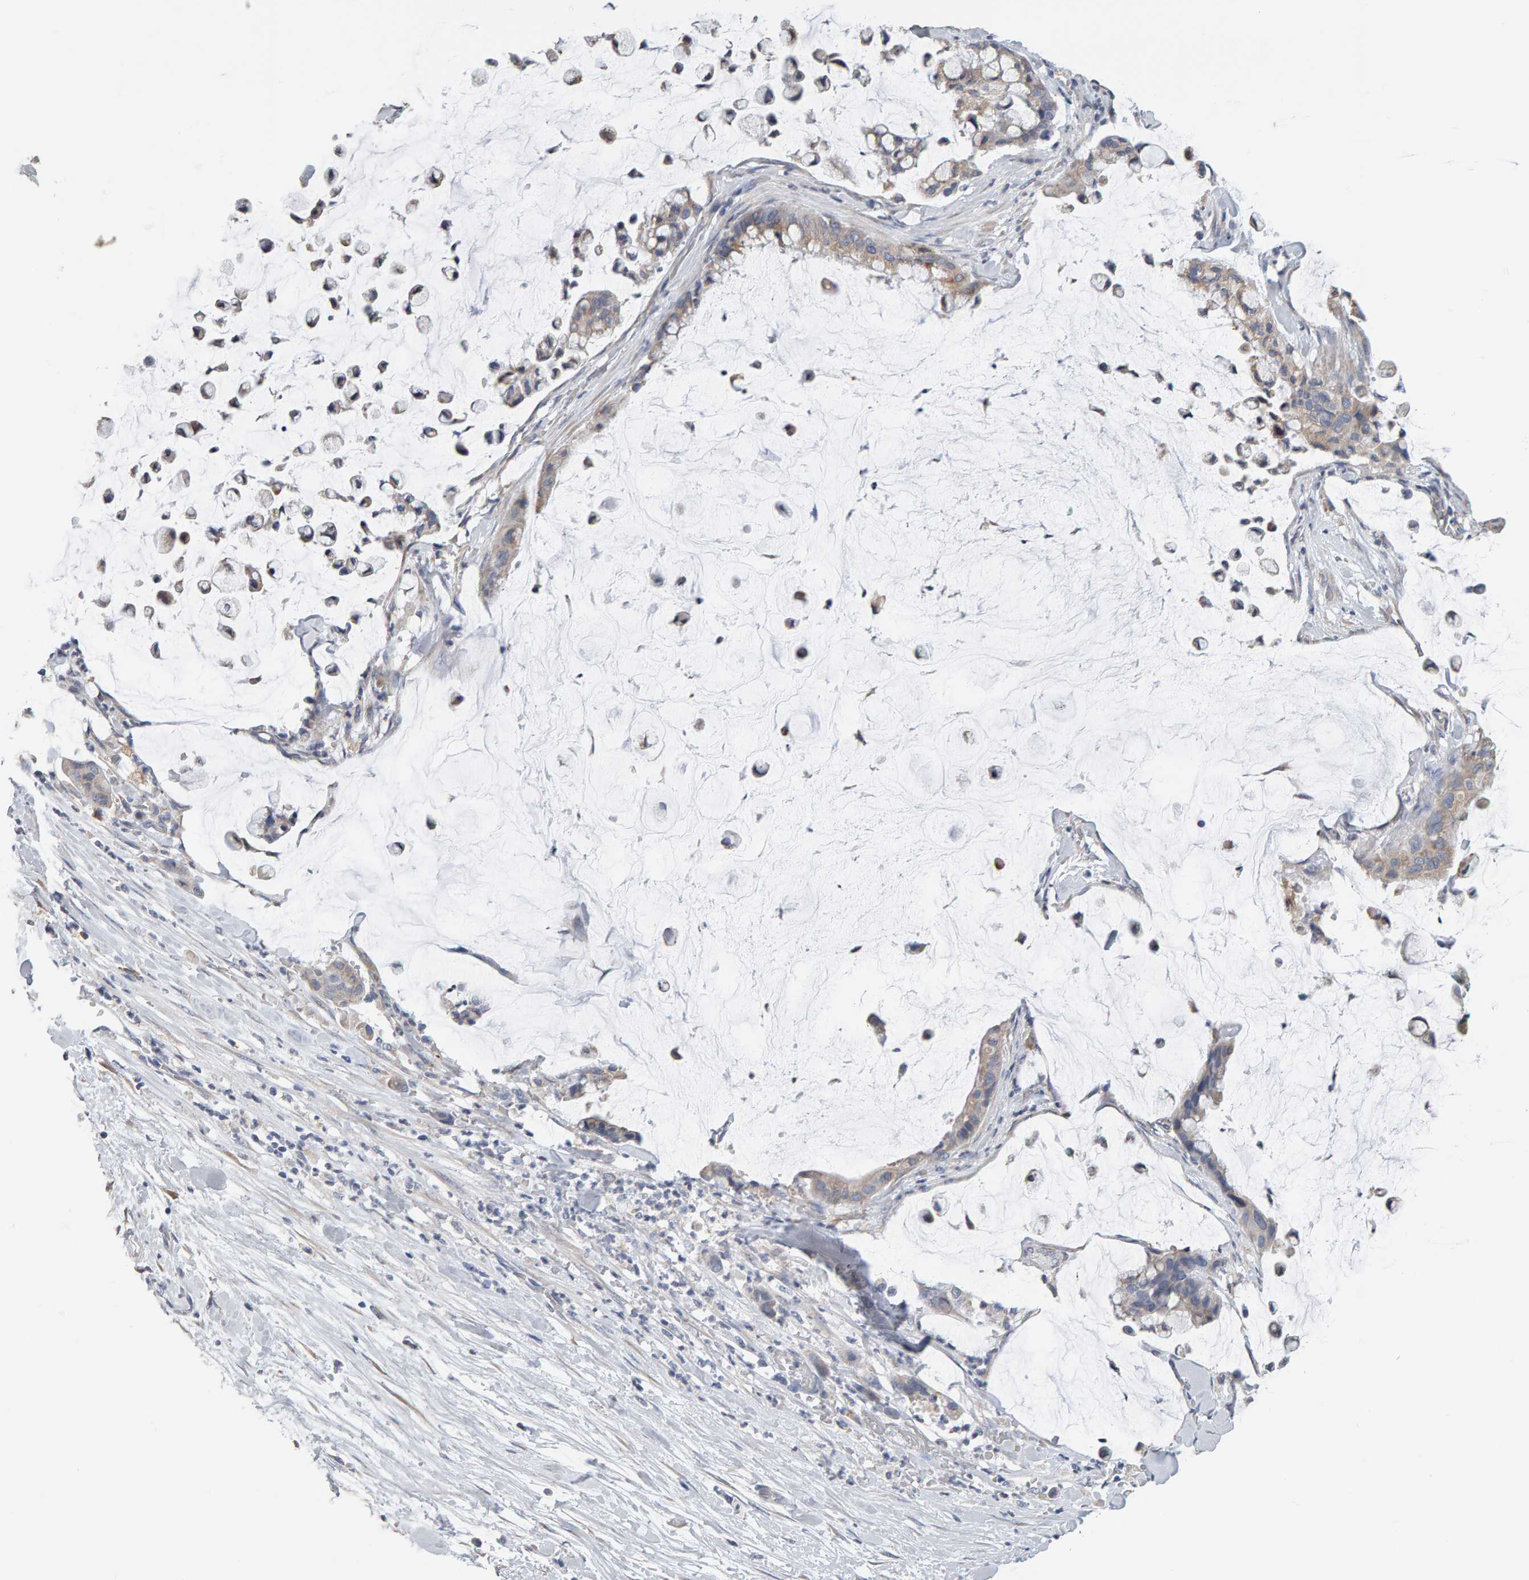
{"staining": {"intensity": "weak", "quantity": ">75%", "location": "cytoplasmic/membranous"}, "tissue": "pancreatic cancer", "cell_type": "Tumor cells", "image_type": "cancer", "snomed": [{"axis": "morphology", "description": "Adenocarcinoma, NOS"}, {"axis": "topography", "description": "Pancreas"}], "caption": "The photomicrograph exhibits immunohistochemical staining of pancreatic cancer. There is weak cytoplasmic/membranous positivity is present in approximately >75% of tumor cells.", "gene": "ADHFE1", "patient": {"sex": "male", "age": 41}}